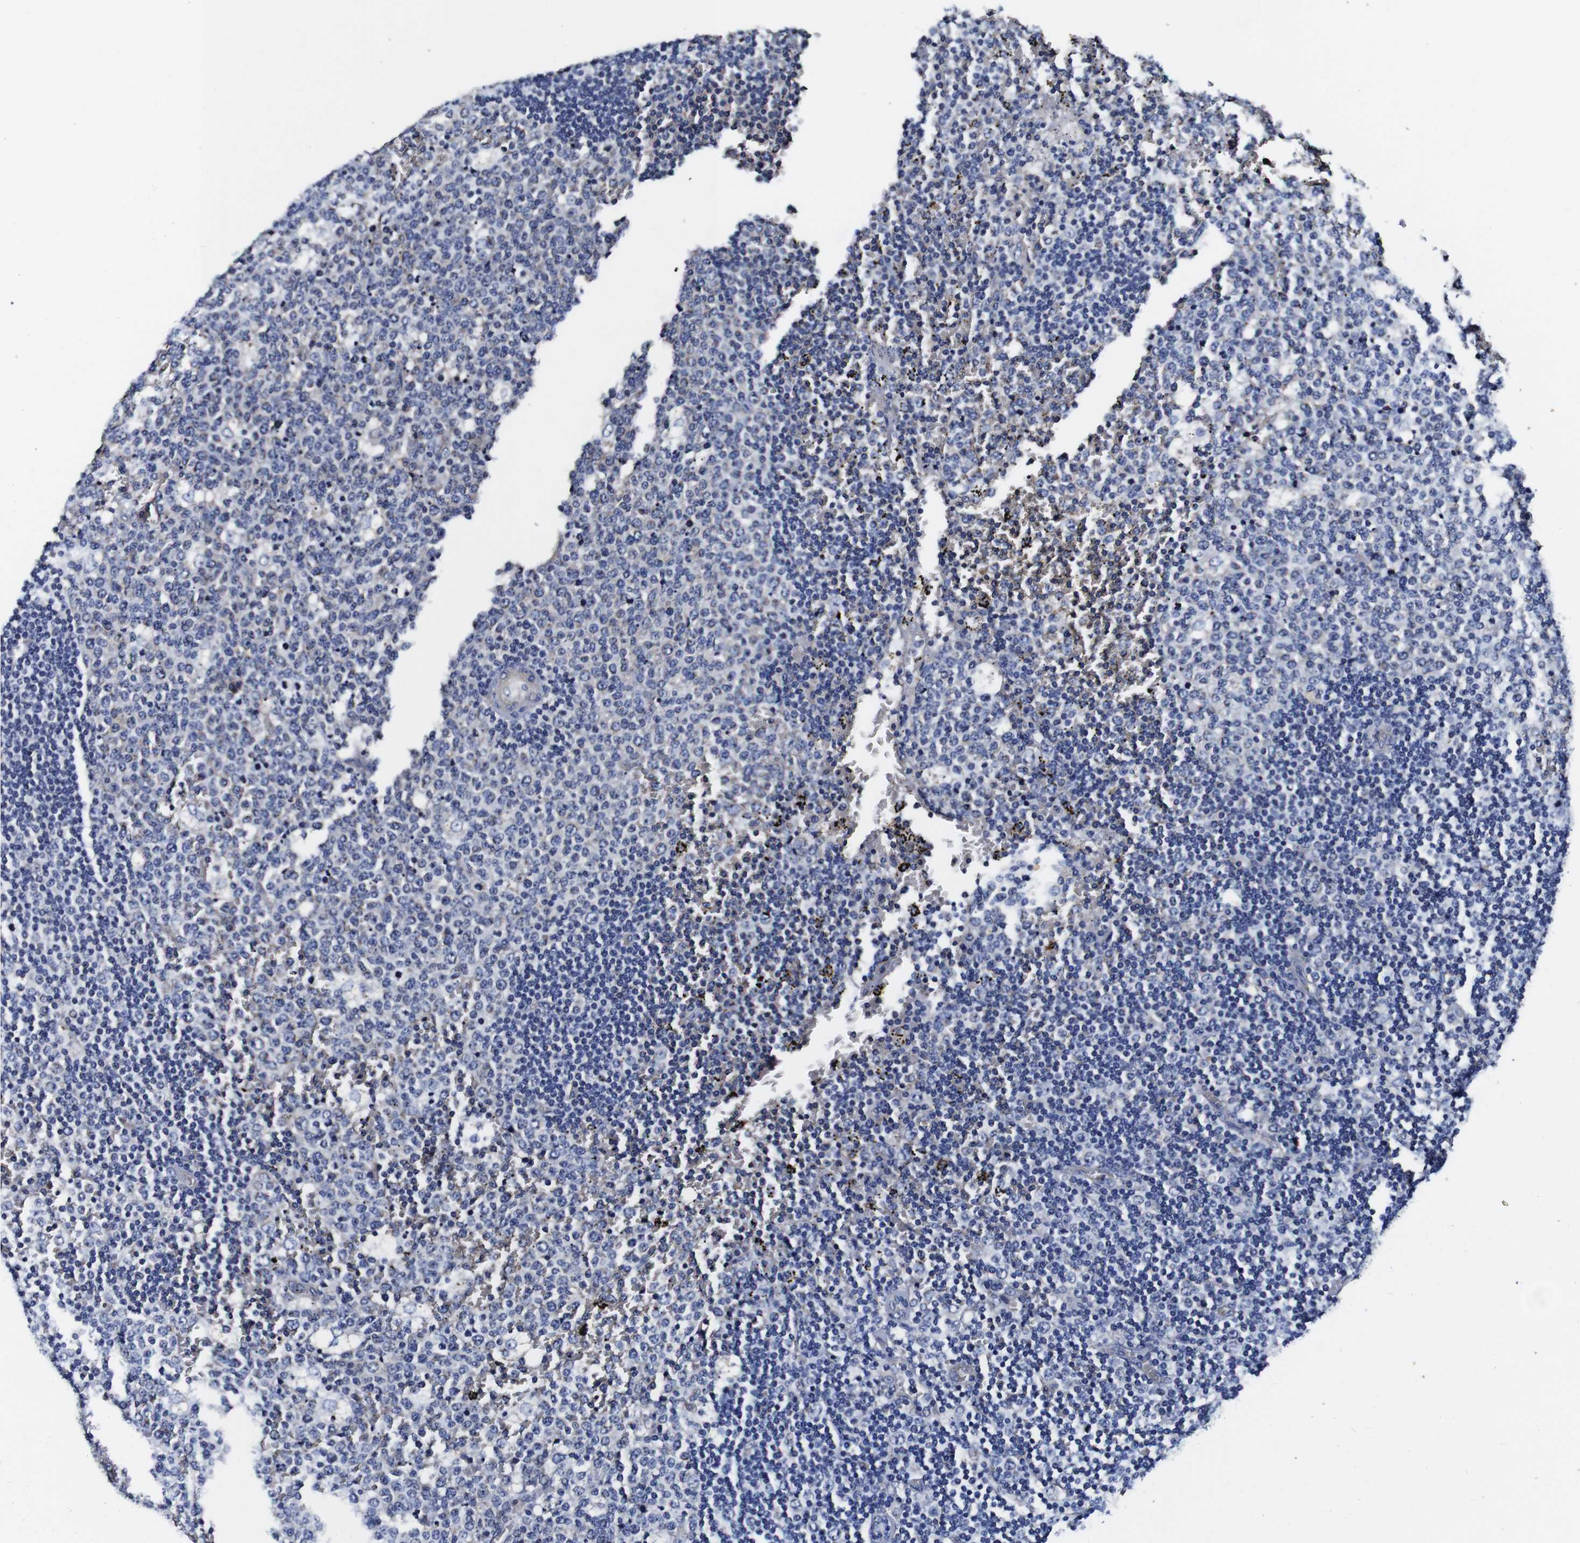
{"staining": {"intensity": "negative", "quantity": "none", "location": "none"}, "tissue": "lymph node", "cell_type": "Germinal center cells", "image_type": "normal", "snomed": [{"axis": "morphology", "description": "Normal tissue, NOS"}, {"axis": "topography", "description": "Lymph node"}, {"axis": "topography", "description": "Salivary gland"}], "caption": "Immunohistochemistry (IHC) image of unremarkable lymph node: lymph node stained with DAB (3,3'-diaminobenzidine) shows no significant protein positivity in germinal center cells.", "gene": "PDCD6IP", "patient": {"sex": "male", "age": 8}}